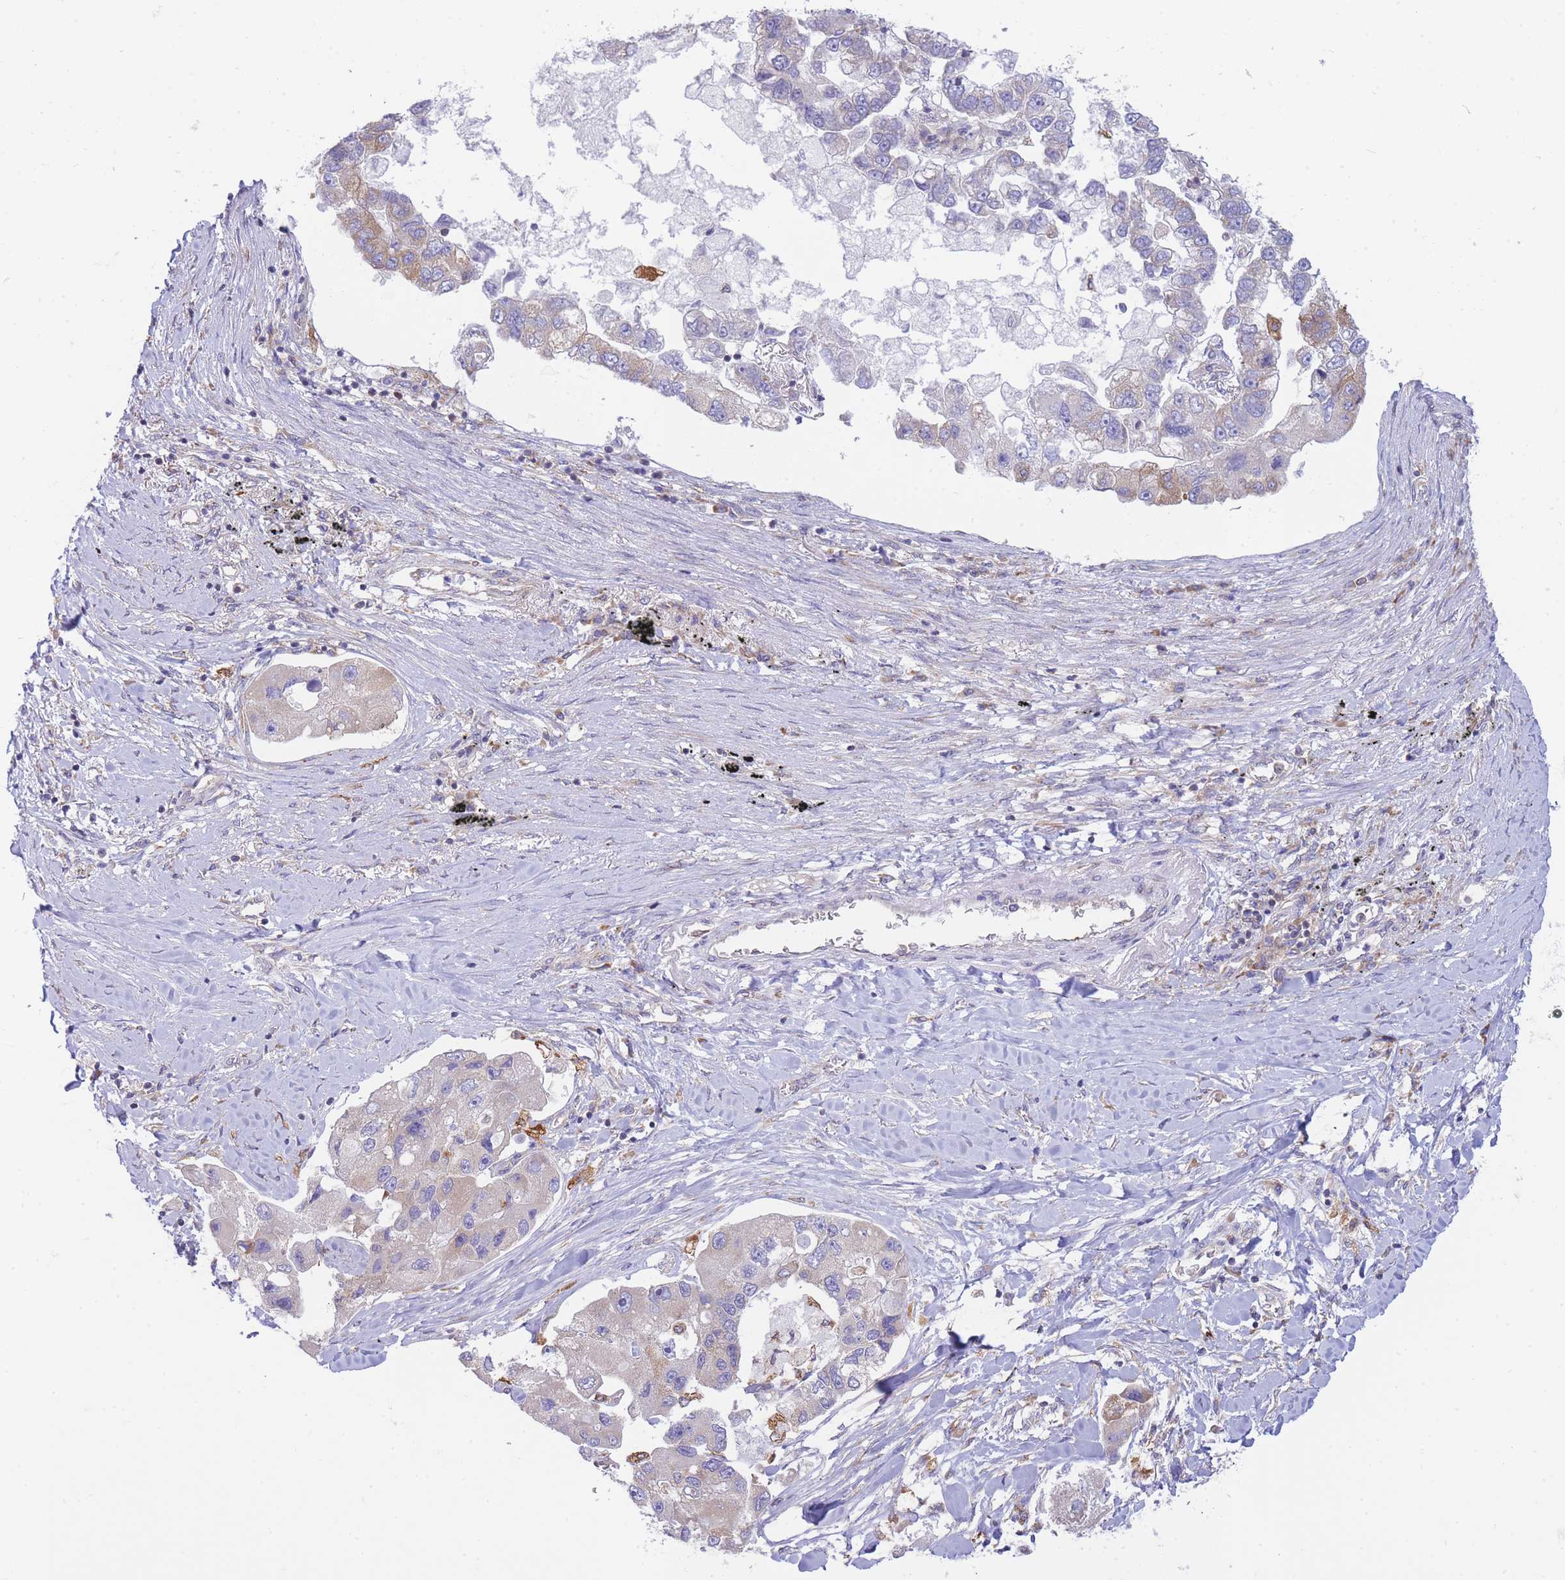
{"staining": {"intensity": "weak", "quantity": "<25%", "location": "cytoplasmic/membranous"}, "tissue": "lung cancer", "cell_type": "Tumor cells", "image_type": "cancer", "snomed": [{"axis": "morphology", "description": "Adenocarcinoma, NOS"}, {"axis": "topography", "description": "Lung"}], "caption": "The photomicrograph displays no significant staining in tumor cells of lung adenocarcinoma. (DAB (3,3'-diaminobenzidine) immunohistochemistry (IHC) visualized using brightfield microscopy, high magnification).", "gene": "SH2B2", "patient": {"sex": "female", "age": 54}}